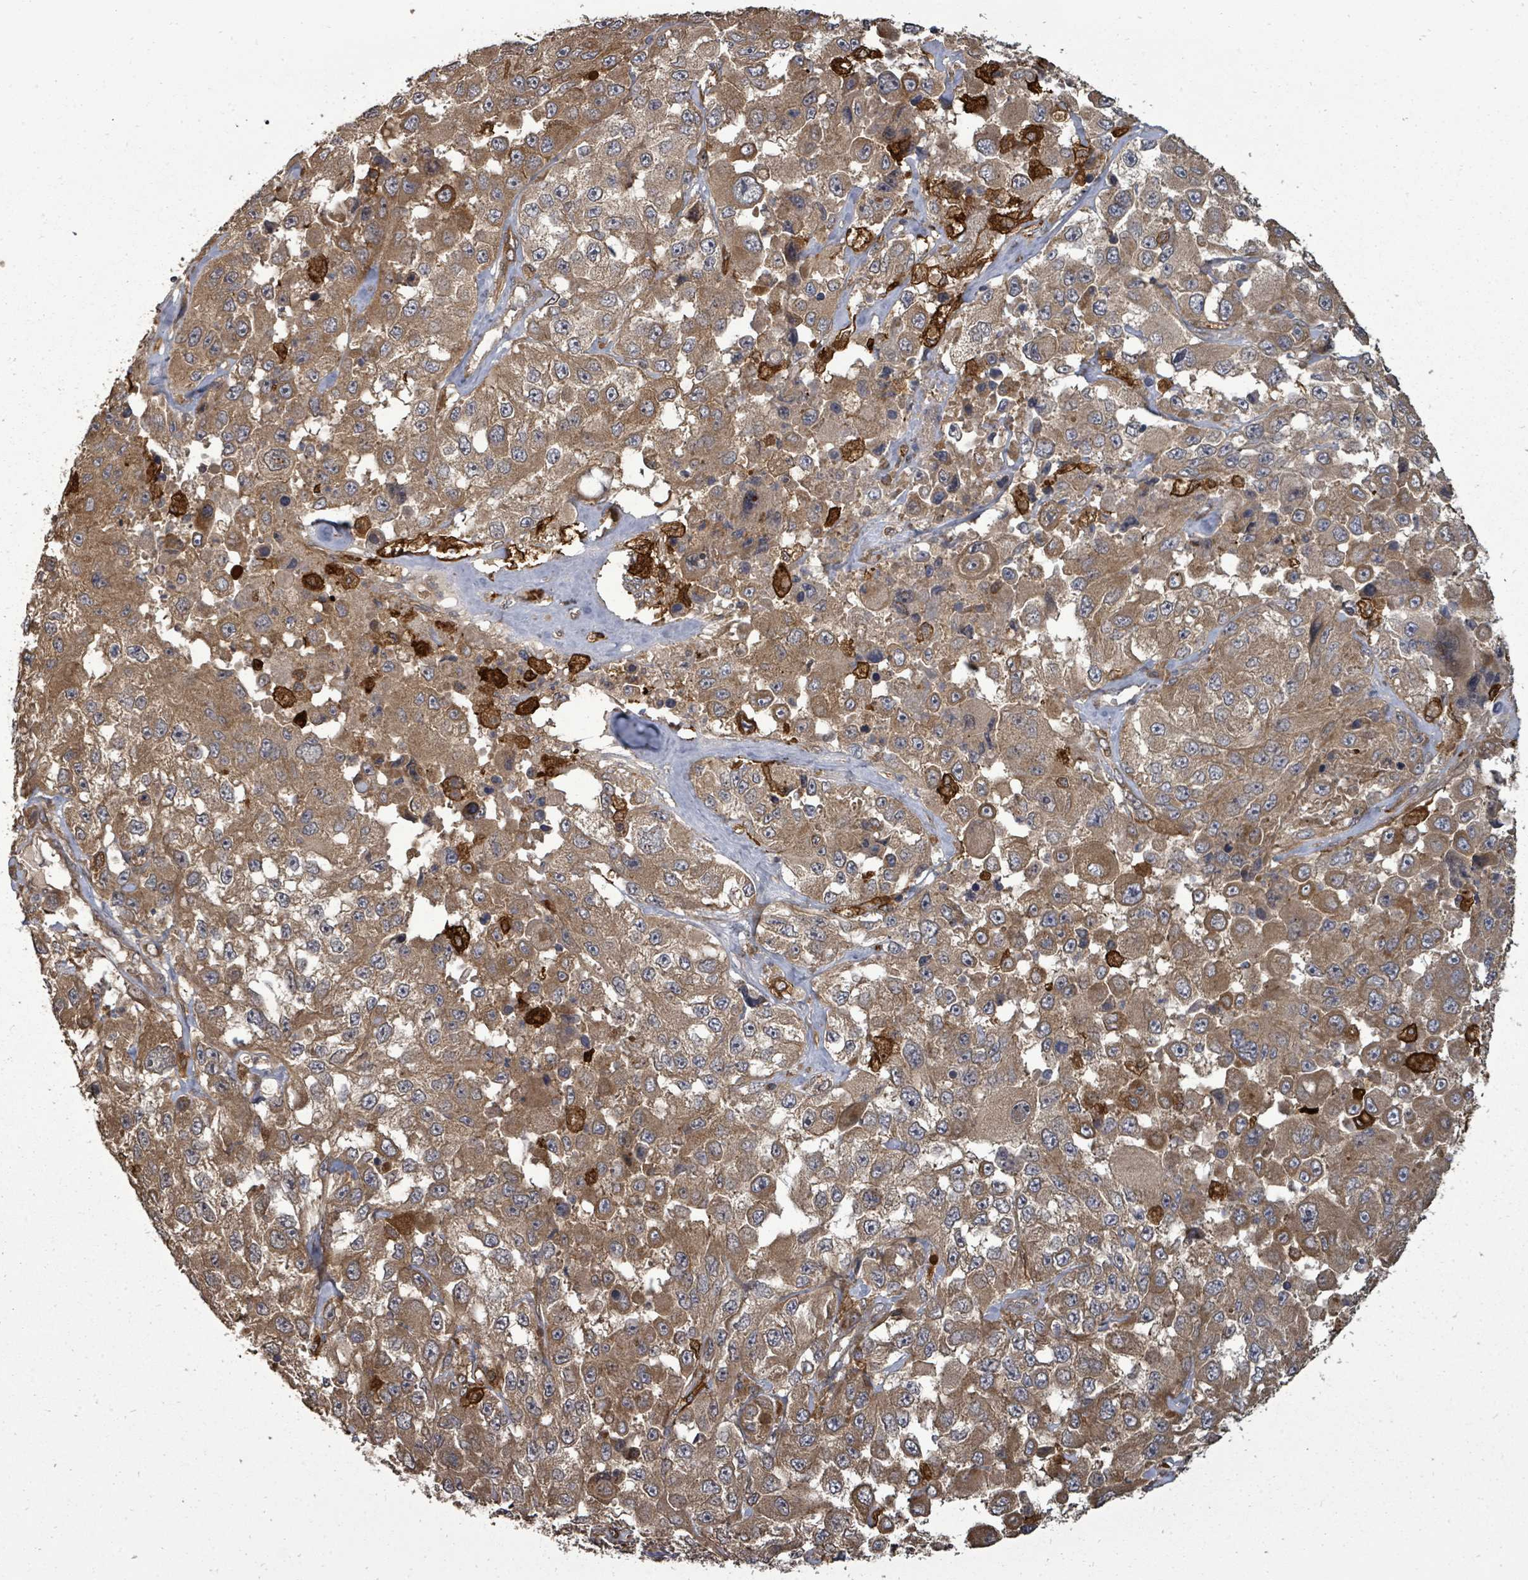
{"staining": {"intensity": "moderate", "quantity": ">75%", "location": "cytoplasmic/membranous"}, "tissue": "melanoma", "cell_type": "Tumor cells", "image_type": "cancer", "snomed": [{"axis": "morphology", "description": "Malignant melanoma, Metastatic site"}, {"axis": "topography", "description": "Lymph node"}], "caption": "A brown stain labels moderate cytoplasmic/membranous staining of a protein in human melanoma tumor cells.", "gene": "EIF3C", "patient": {"sex": "male", "age": 62}}